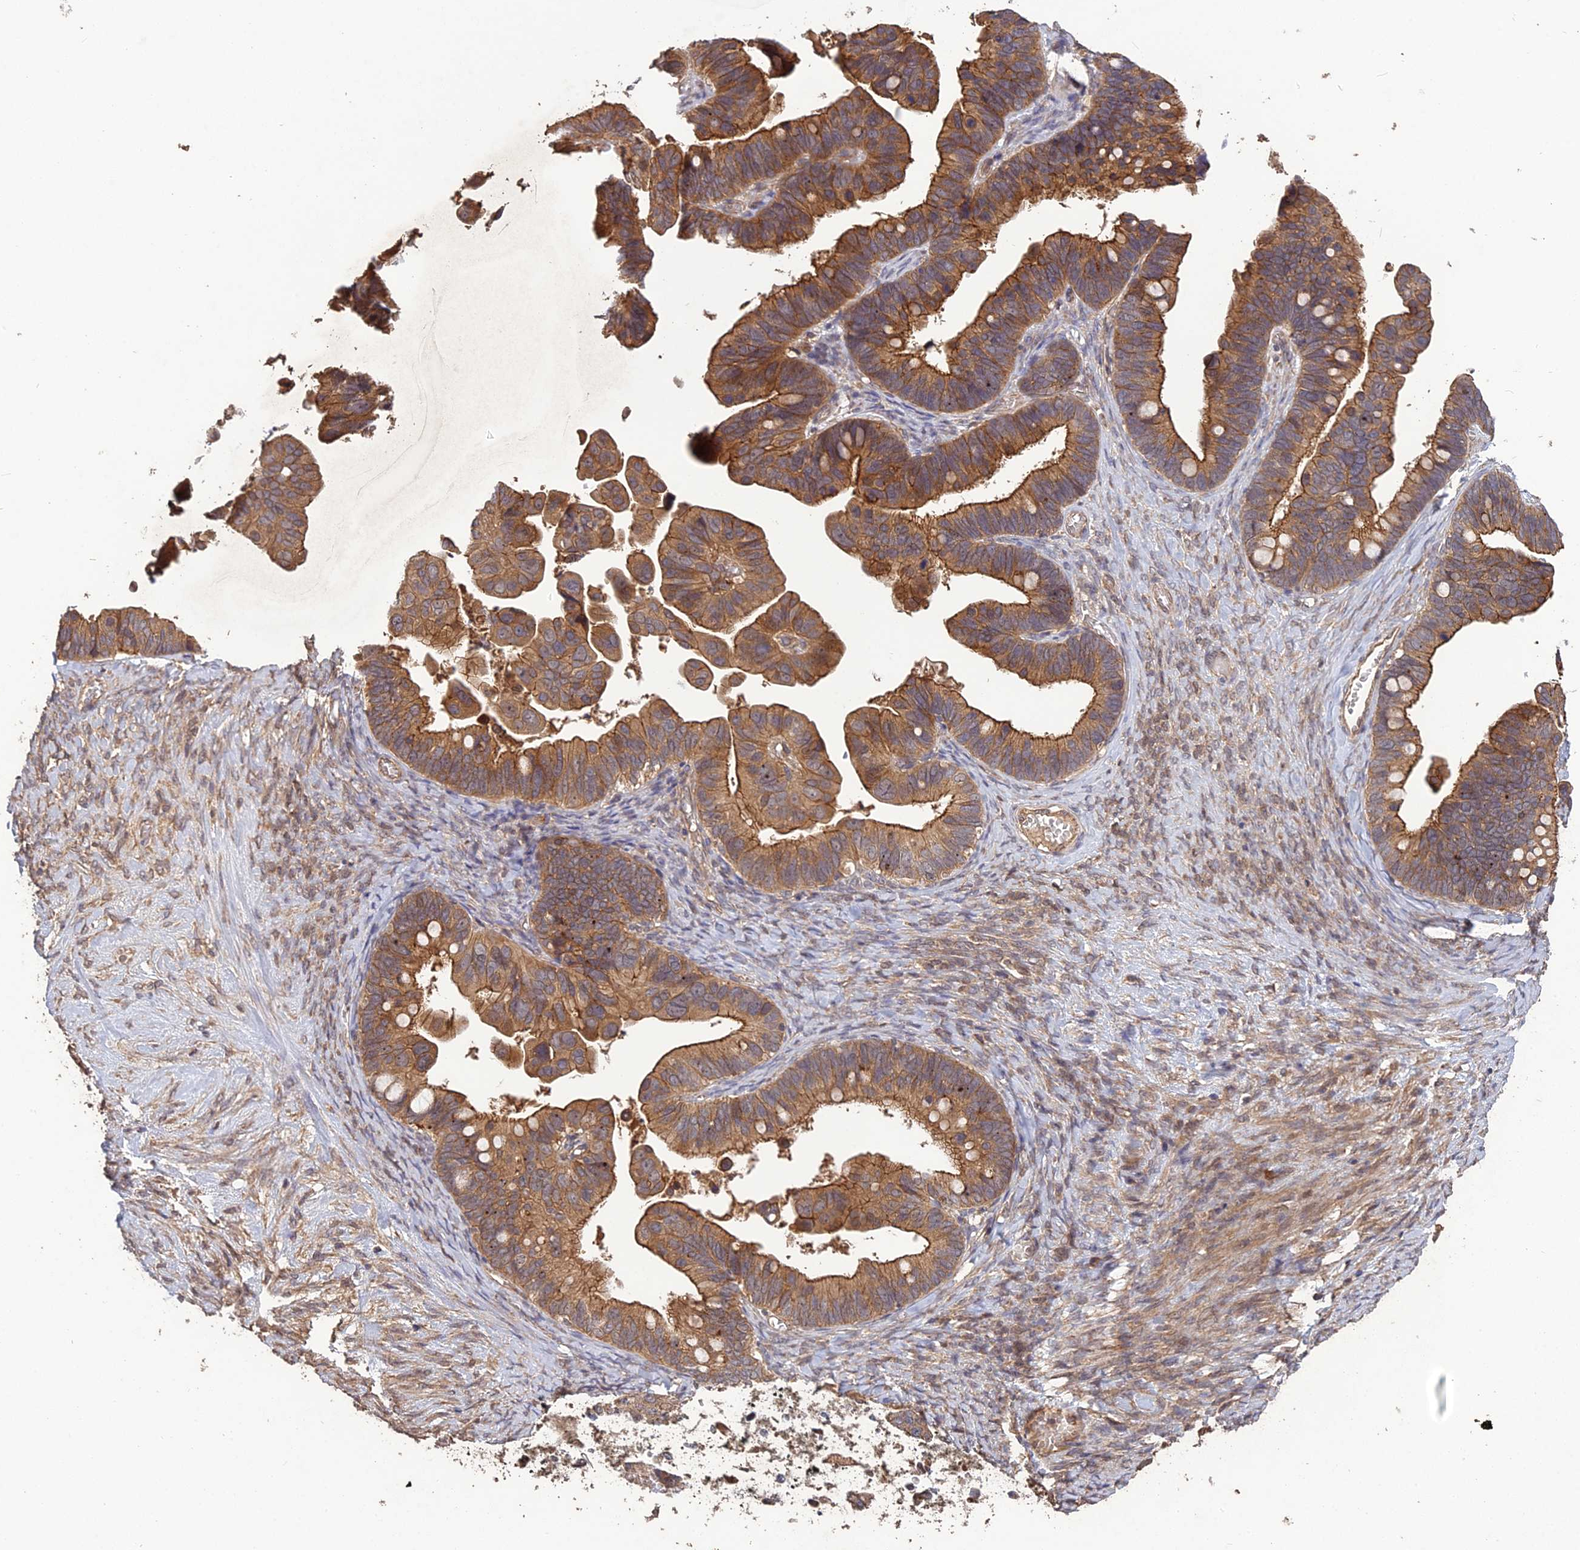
{"staining": {"intensity": "moderate", "quantity": ">75%", "location": "cytoplasmic/membranous"}, "tissue": "ovarian cancer", "cell_type": "Tumor cells", "image_type": "cancer", "snomed": [{"axis": "morphology", "description": "Cystadenocarcinoma, serous, NOS"}, {"axis": "topography", "description": "Ovary"}], "caption": "Brown immunohistochemical staining in ovarian cancer demonstrates moderate cytoplasmic/membranous staining in about >75% of tumor cells. (Brightfield microscopy of DAB IHC at high magnification).", "gene": "ARHGAP40", "patient": {"sex": "female", "age": 56}}